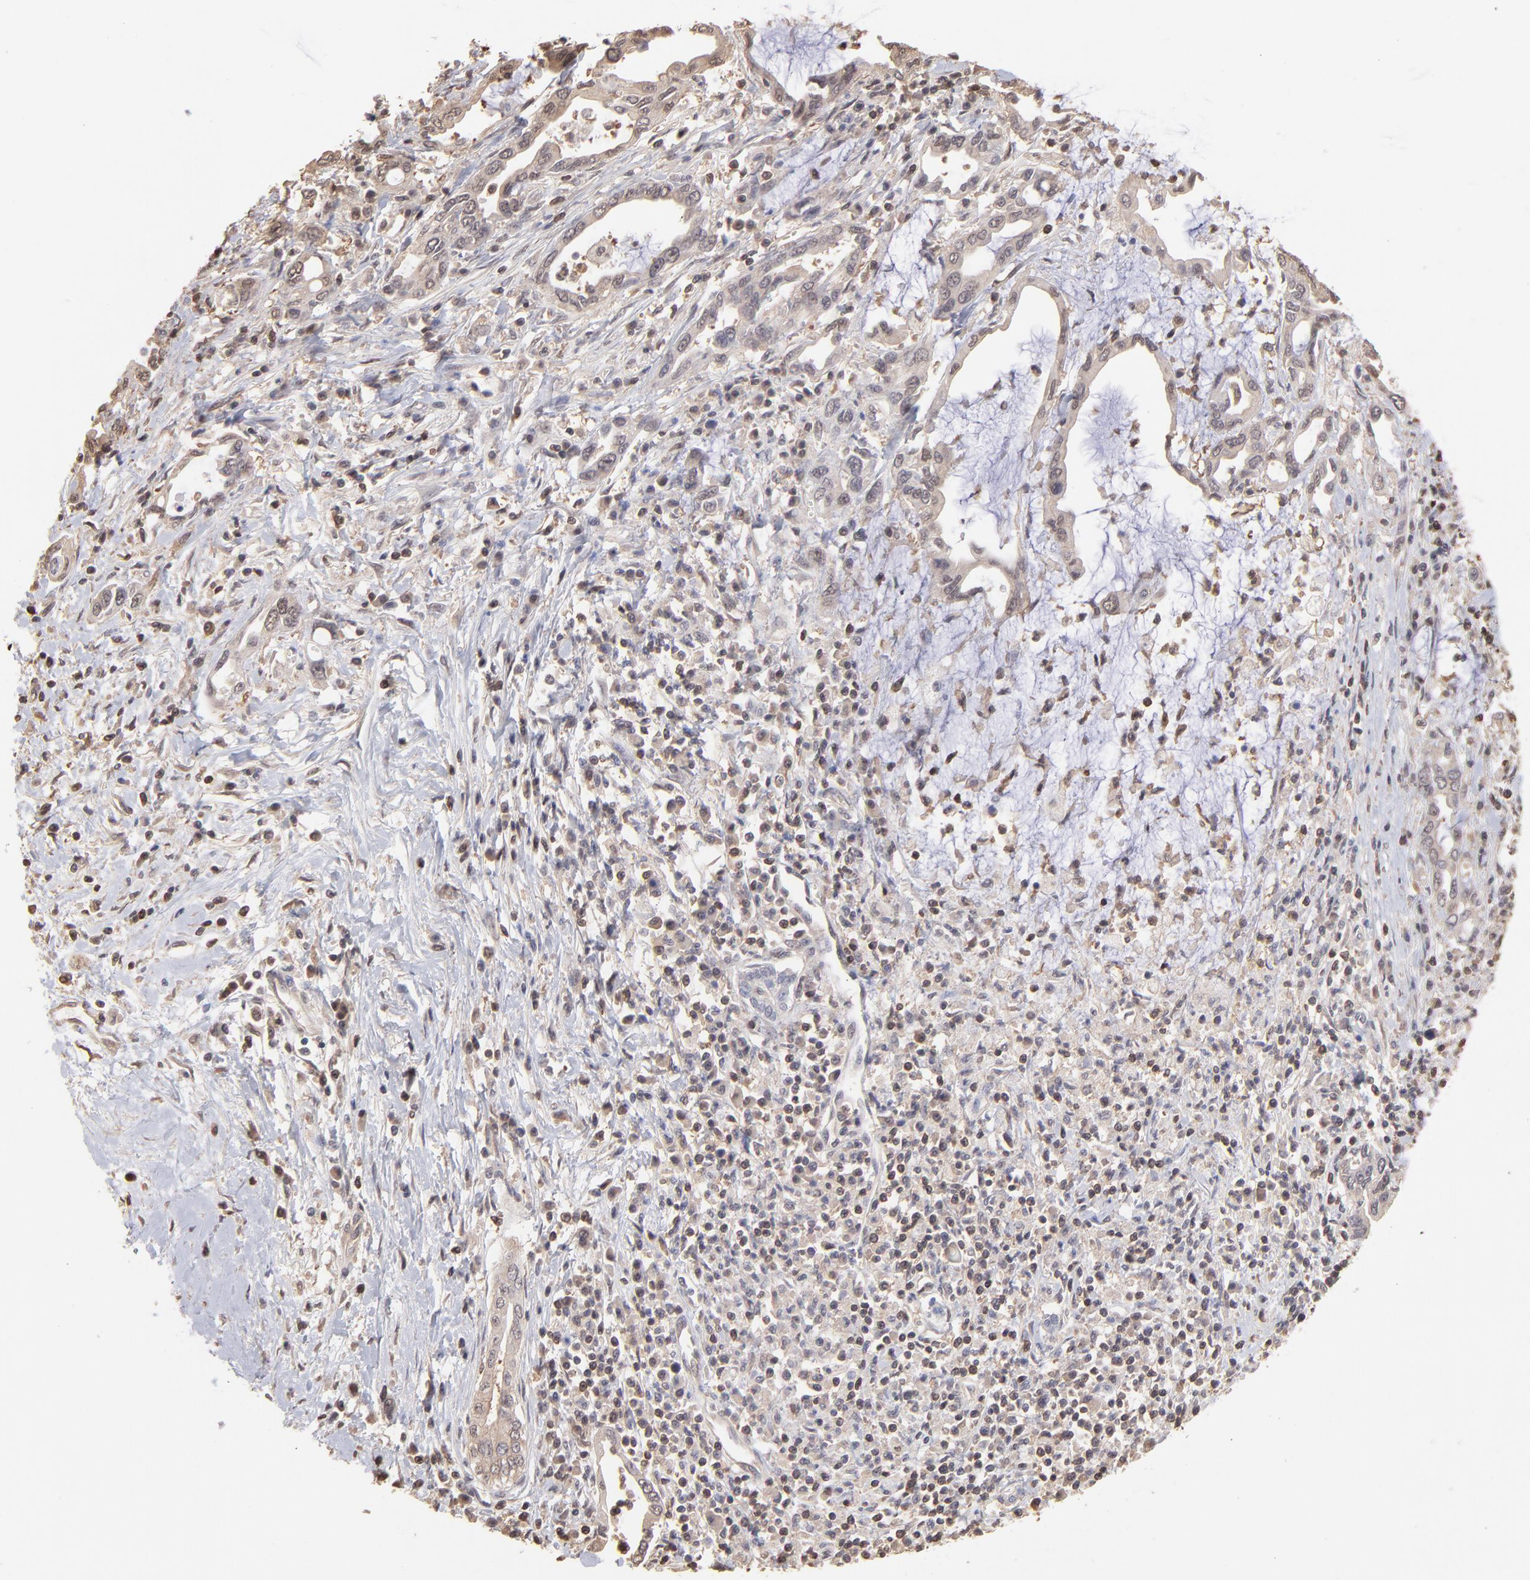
{"staining": {"intensity": "moderate", "quantity": "25%-75%", "location": "cytoplasmic/membranous"}, "tissue": "pancreatic cancer", "cell_type": "Tumor cells", "image_type": "cancer", "snomed": [{"axis": "morphology", "description": "Adenocarcinoma, NOS"}, {"axis": "topography", "description": "Pancreas"}], "caption": "Immunohistochemical staining of adenocarcinoma (pancreatic) shows medium levels of moderate cytoplasmic/membranous expression in about 25%-75% of tumor cells.", "gene": "MAP2K2", "patient": {"sex": "female", "age": 57}}